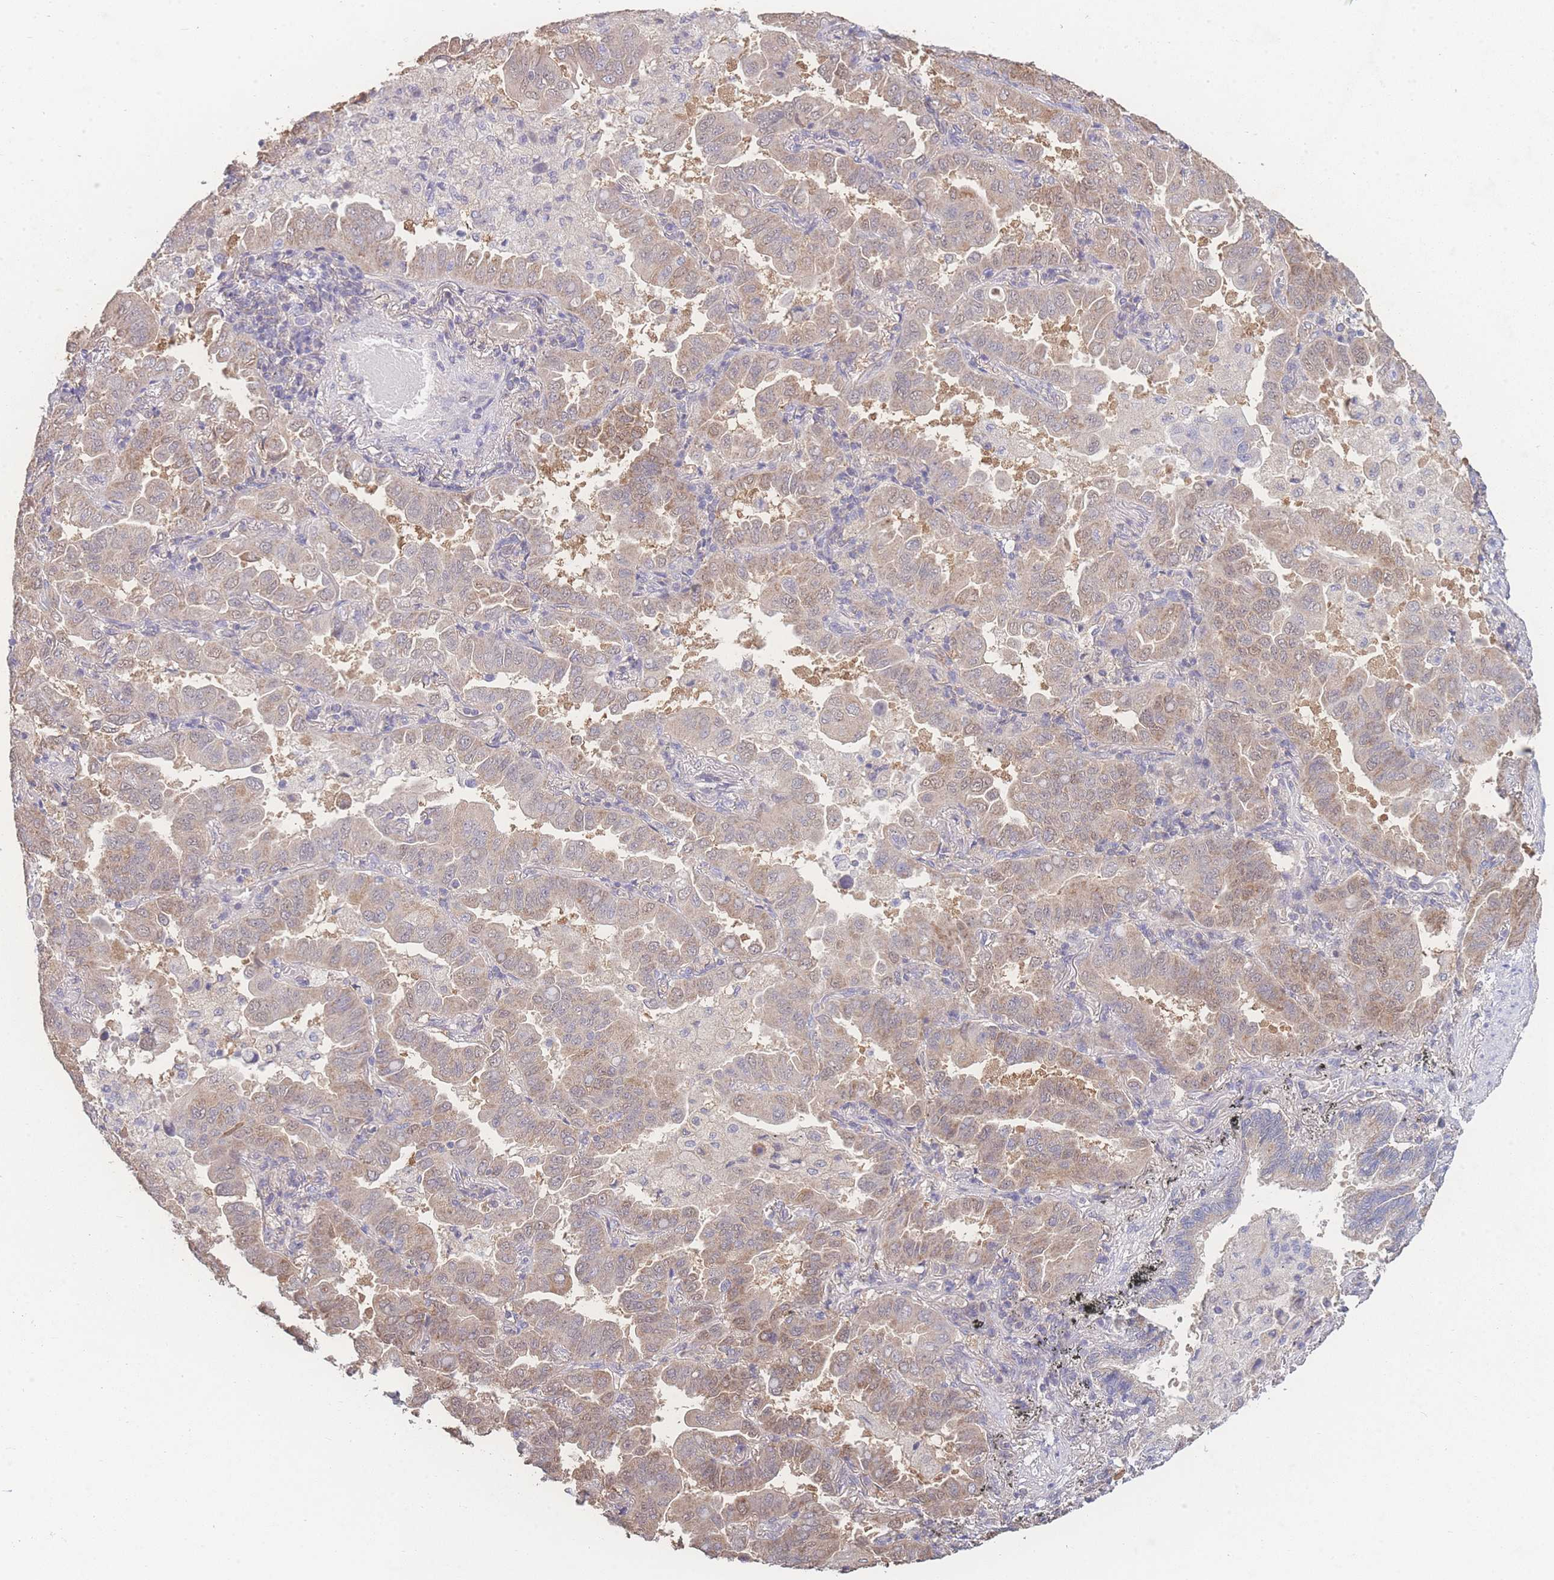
{"staining": {"intensity": "weak", "quantity": "<25%", "location": "cytoplasmic/membranous"}, "tissue": "lung cancer", "cell_type": "Tumor cells", "image_type": "cancer", "snomed": [{"axis": "morphology", "description": "Adenocarcinoma, NOS"}, {"axis": "topography", "description": "Lung"}], "caption": "Immunohistochemical staining of lung adenocarcinoma displays no significant expression in tumor cells.", "gene": "GIPR", "patient": {"sex": "male", "age": 64}}